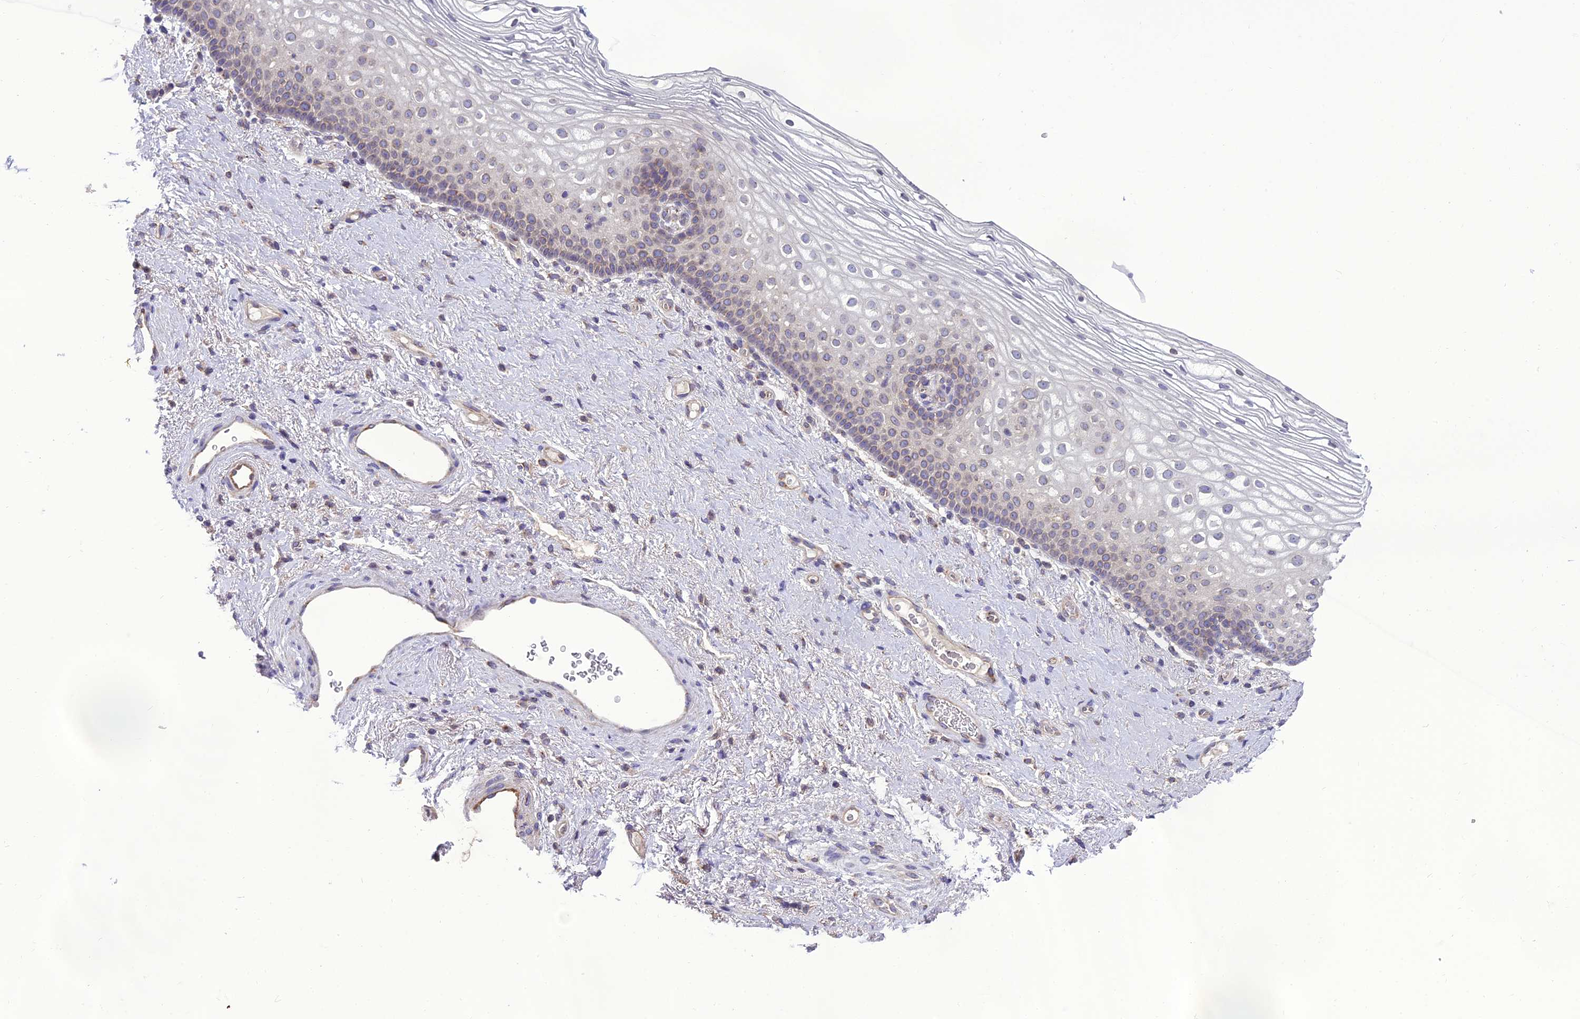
{"staining": {"intensity": "weak", "quantity": "<25%", "location": "cytoplasmic/membranous"}, "tissue": "vagina", "cell_type": "Squamous epithelial cells", "image_type": "normal", "snomed": [{"axis": "morphology", "description": "Normal tissue, NOS"}, {"axis": "topography", "description": "Vagina"}], "caption": "Vagina stained for a protein using immunohistochemistry (IHC) demonstrates no positivity squamous epithelial cells.", "gene": "GOLPH3", "patient": {"sex": "female", "age": 60}}